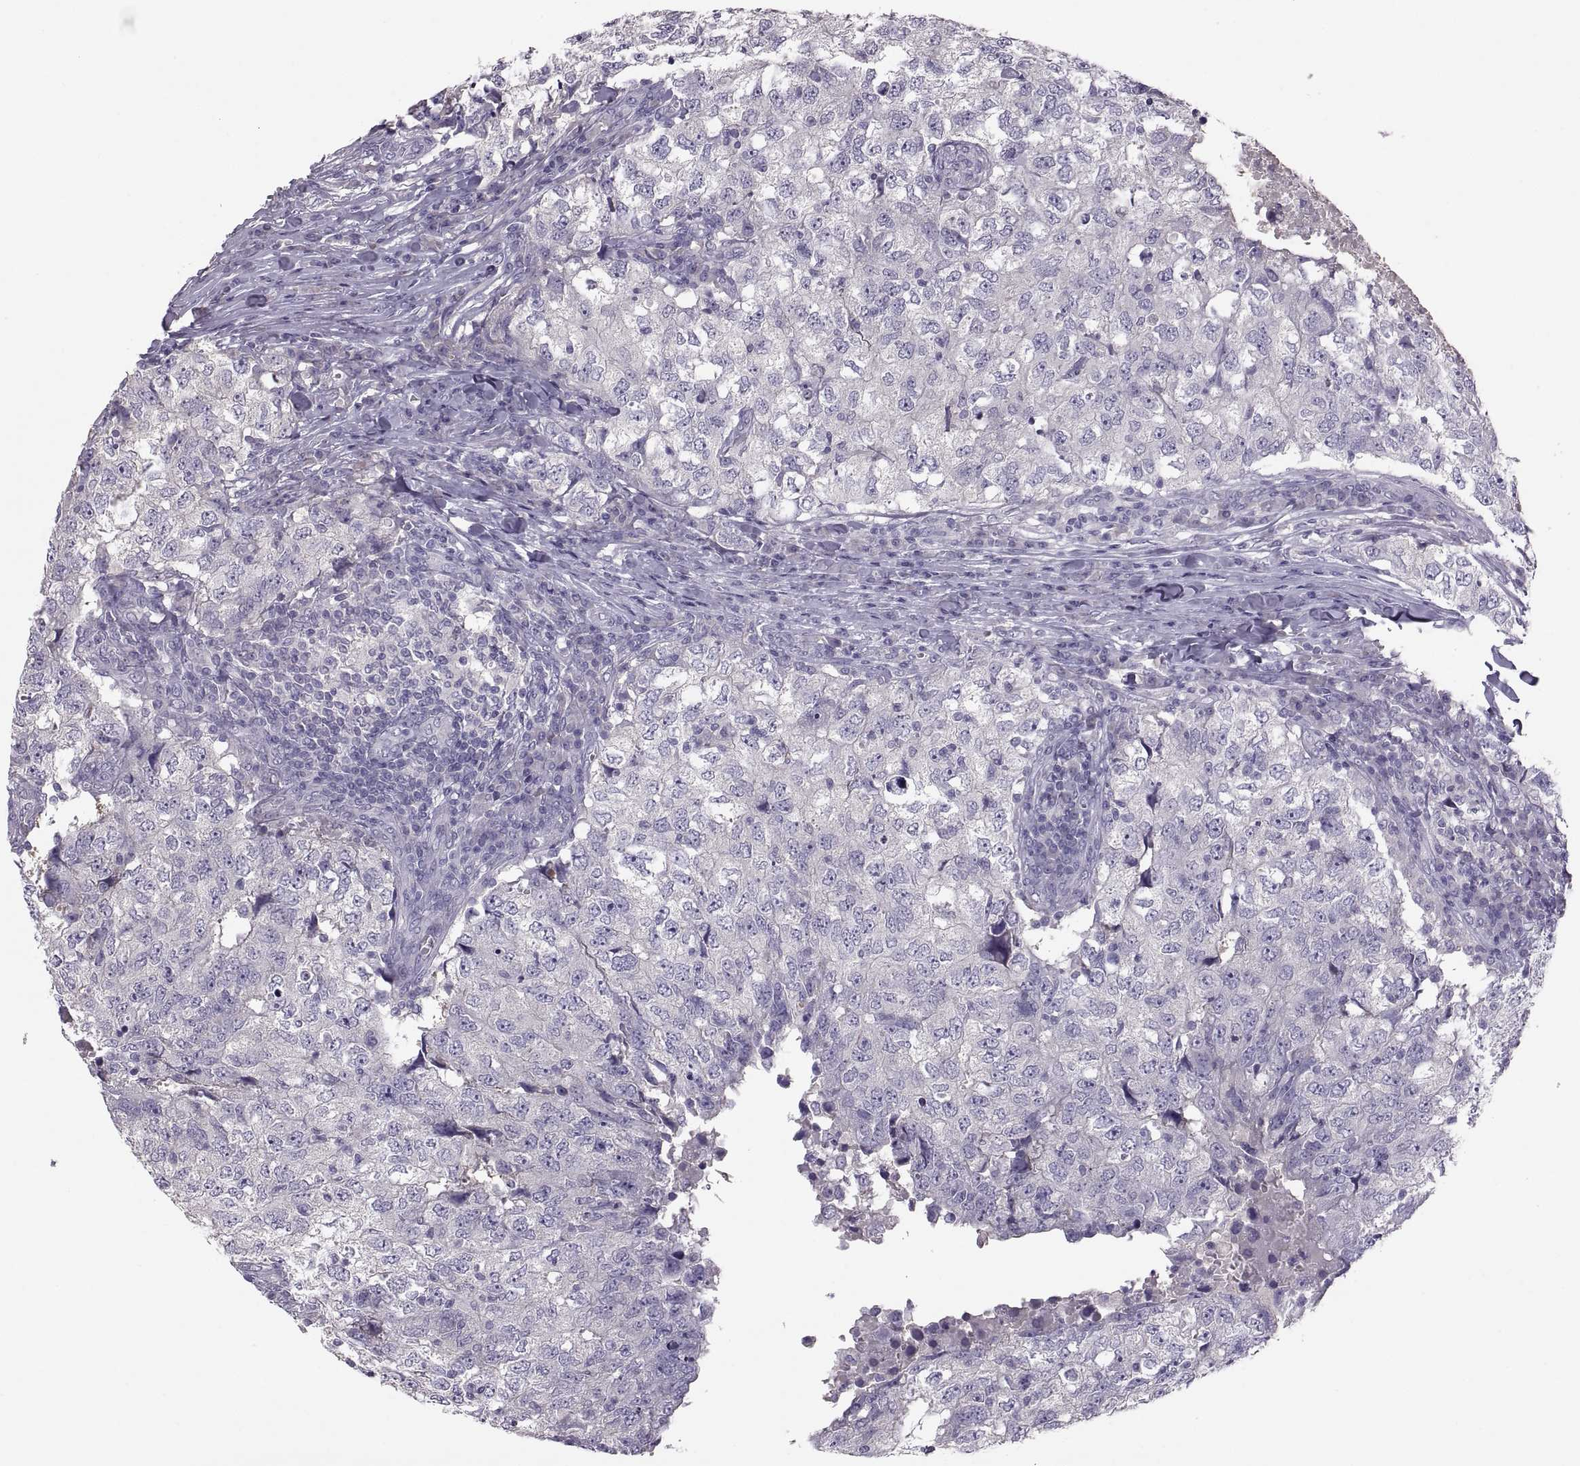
{"staining": {"intensity": "negative", "quantity": "none", "location": "none"}, "tissue": "breast cancer", "cell_type": "Tumor cells", "image_type": "cancer", "snomed": [{"axis": "morphology", "description": "Duct carcinoma"}, {"axis": "topography", "description": "Breast"}], "caption": "DAB immunohistochemical staining of infiltrating ductal carcinoma (breast) demonstrates no significant expression in tumor cells.", "gene": "TBX19", "patient": {"sex": "female", "age": 30}}